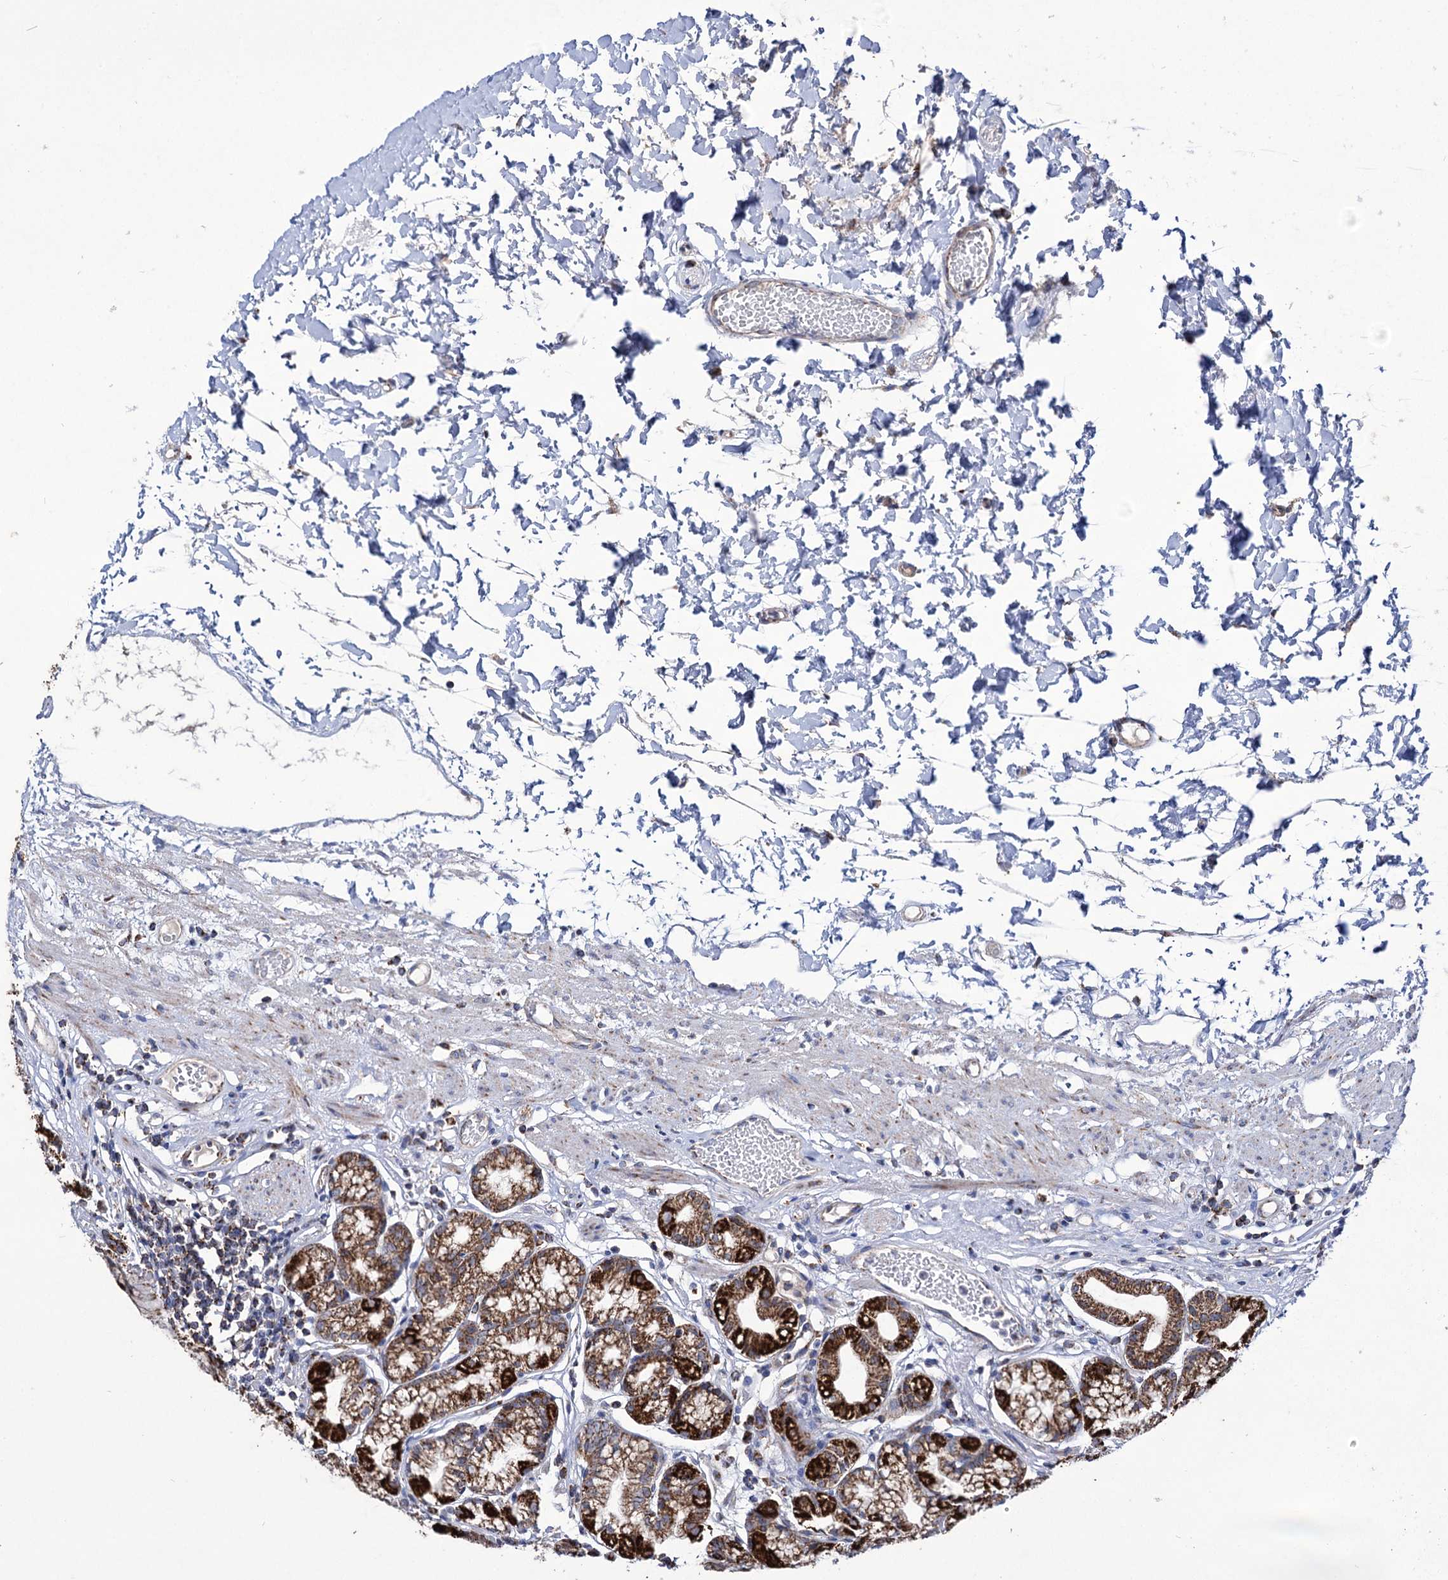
{"staining": {"intensity": "strong", "quantity": ">75%", "location": "cytoplasmic/membranous"}, "tissue": "stomach", "cell_type": "Glandular cells", "image_type": "normal", "snomed": [{"axis": "morphology", "description": "Normal tissue, NOS"}, {"axis": "topography", "description": "Stomach"}], "caption": "A brown stain labels strong cytoplasmic/membranous positivity of a protein in glandular cells of unremarkable human stomach. Using DAB (3,3'-diaminobenzidine) (brown) and hematoxylin (blue) stains, captured at high magnification using brightfield microscopy.", "gene": "ABHD10", "patient": {"sex": "female", "age": 57}}